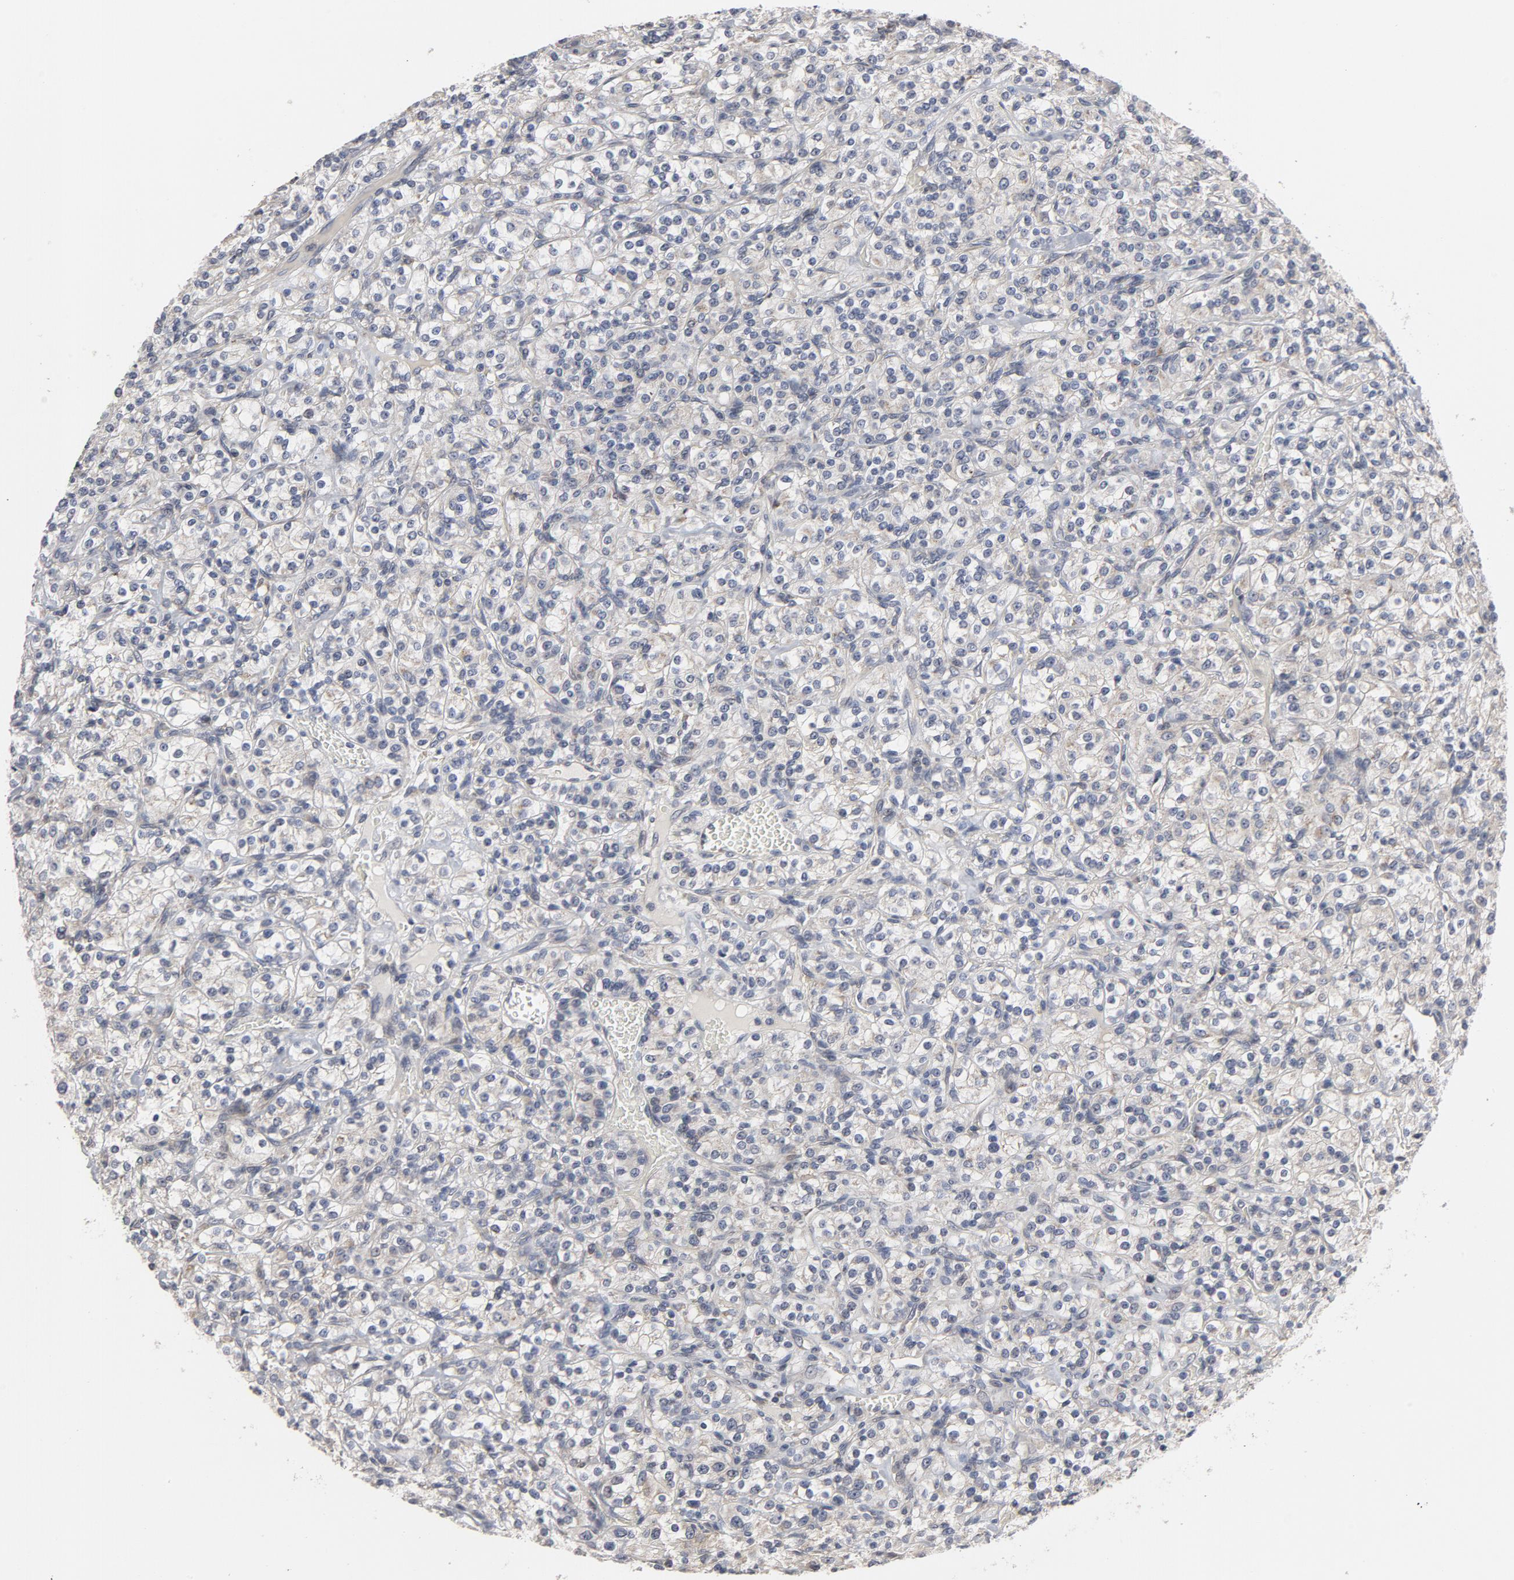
{"staining": {"intensity": "negative", "quantity": "none", "location": "none"}, "tissue": "renal cancer", "cell_type": "Tumor cells", "image_type": "cancer", "snomed": [{"axis": "morphology", "description": "Adenocarcinoma, NOS"}, {"axis": "topography", "description": "Kidney"}], "caption": "Protein analysis of renal cancer (adenocarcinoma) demonstrates no significant staining in tumor cells.", "gene": "PPP1R1B", "patient": {"sex": "male", "age": 77}}